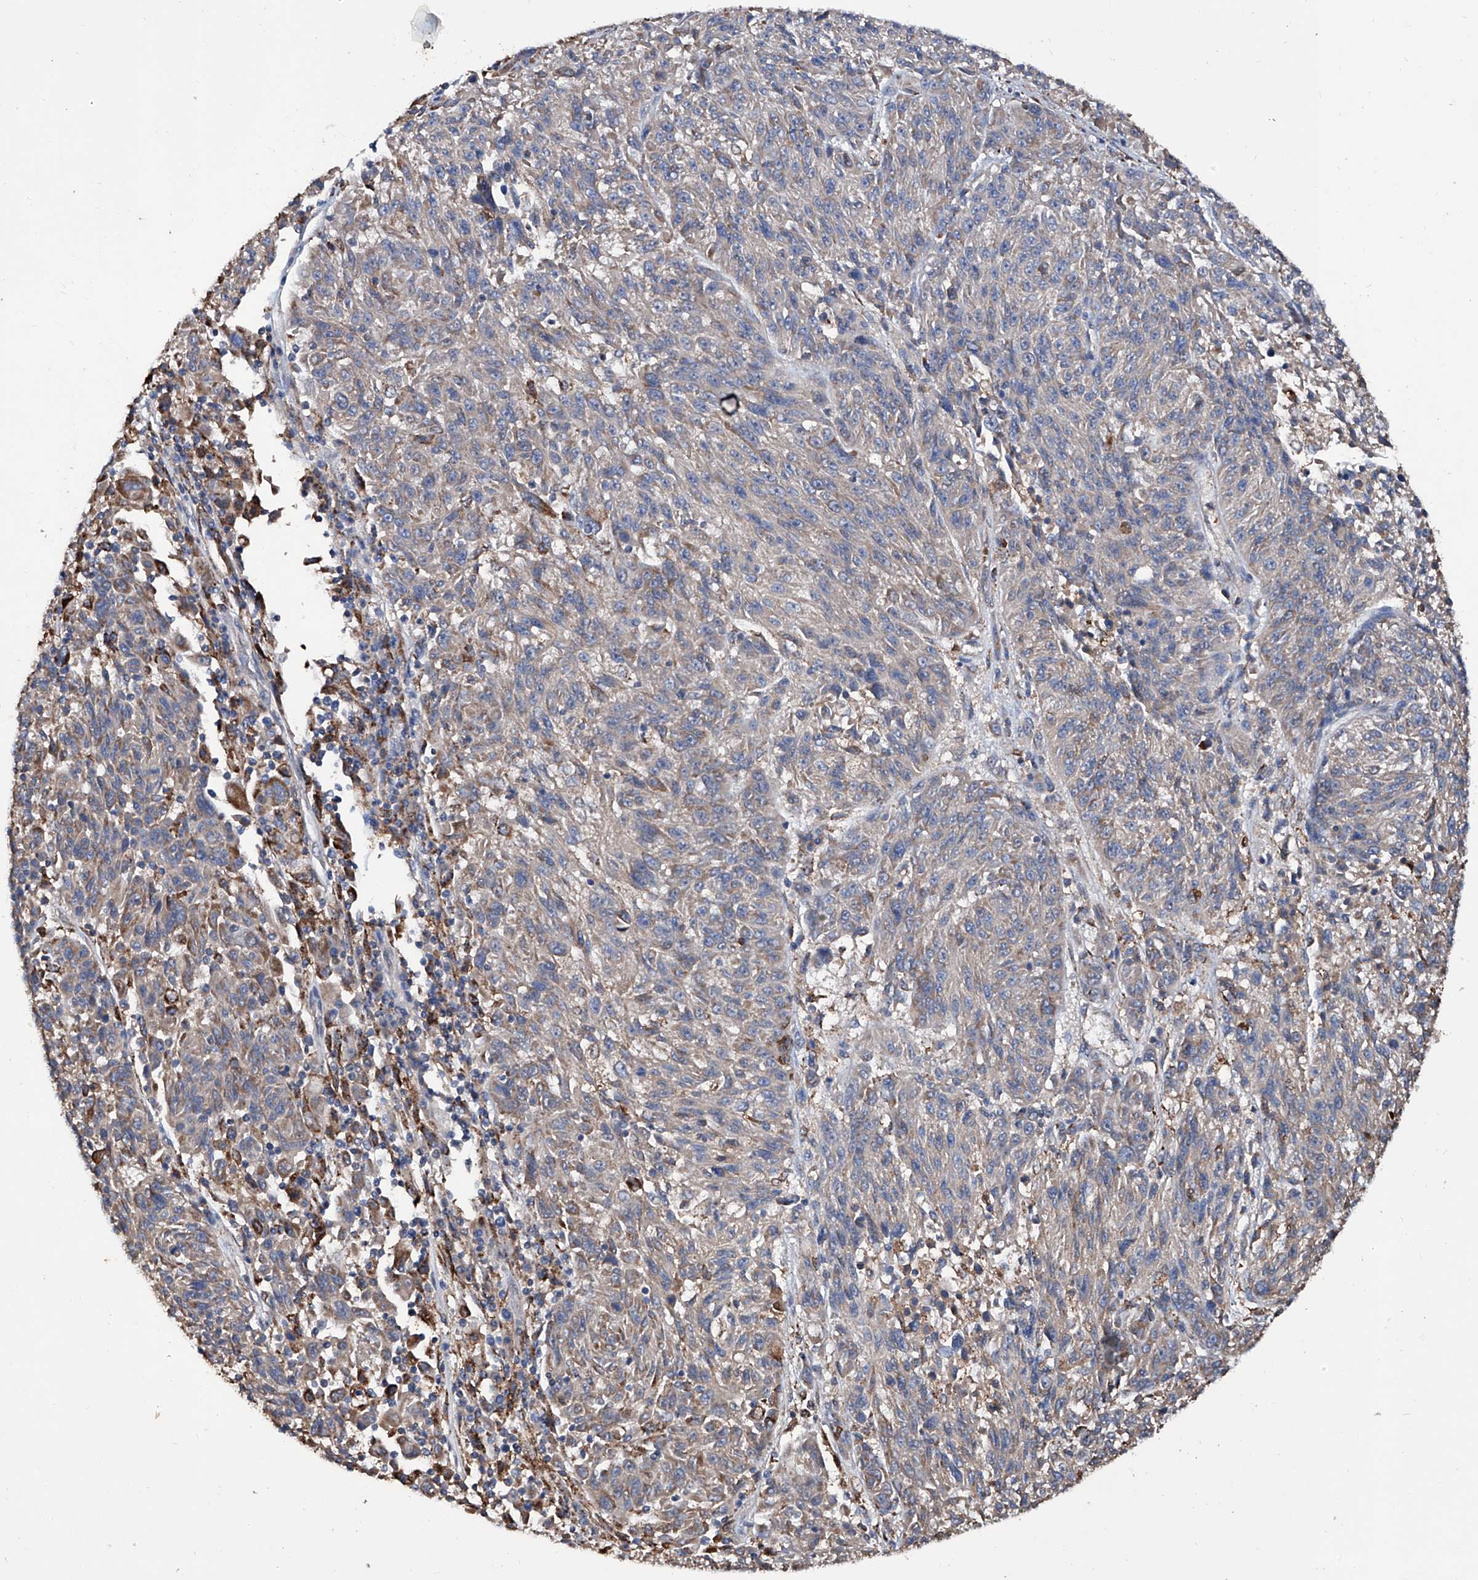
{"staining": {"intensity": "weak", "quantity": "25%-75%", "location": "cytoplasmic/membranous"}, "tissue": "melanoma", "cell_type": "Tumor cells", "image_type": "cancer", "snomed": [{"axis": "morphology", "description": "Malignant melanoma, NOS"}, {"axis": "topography", "description": "Skin"}], "caption": "A brown stain highlights weak cytoplasmic/membranous staining of a protein in melanoma tumor cells.", "gene": "NHS", "patient": {"sex": "male", "age": 53}}